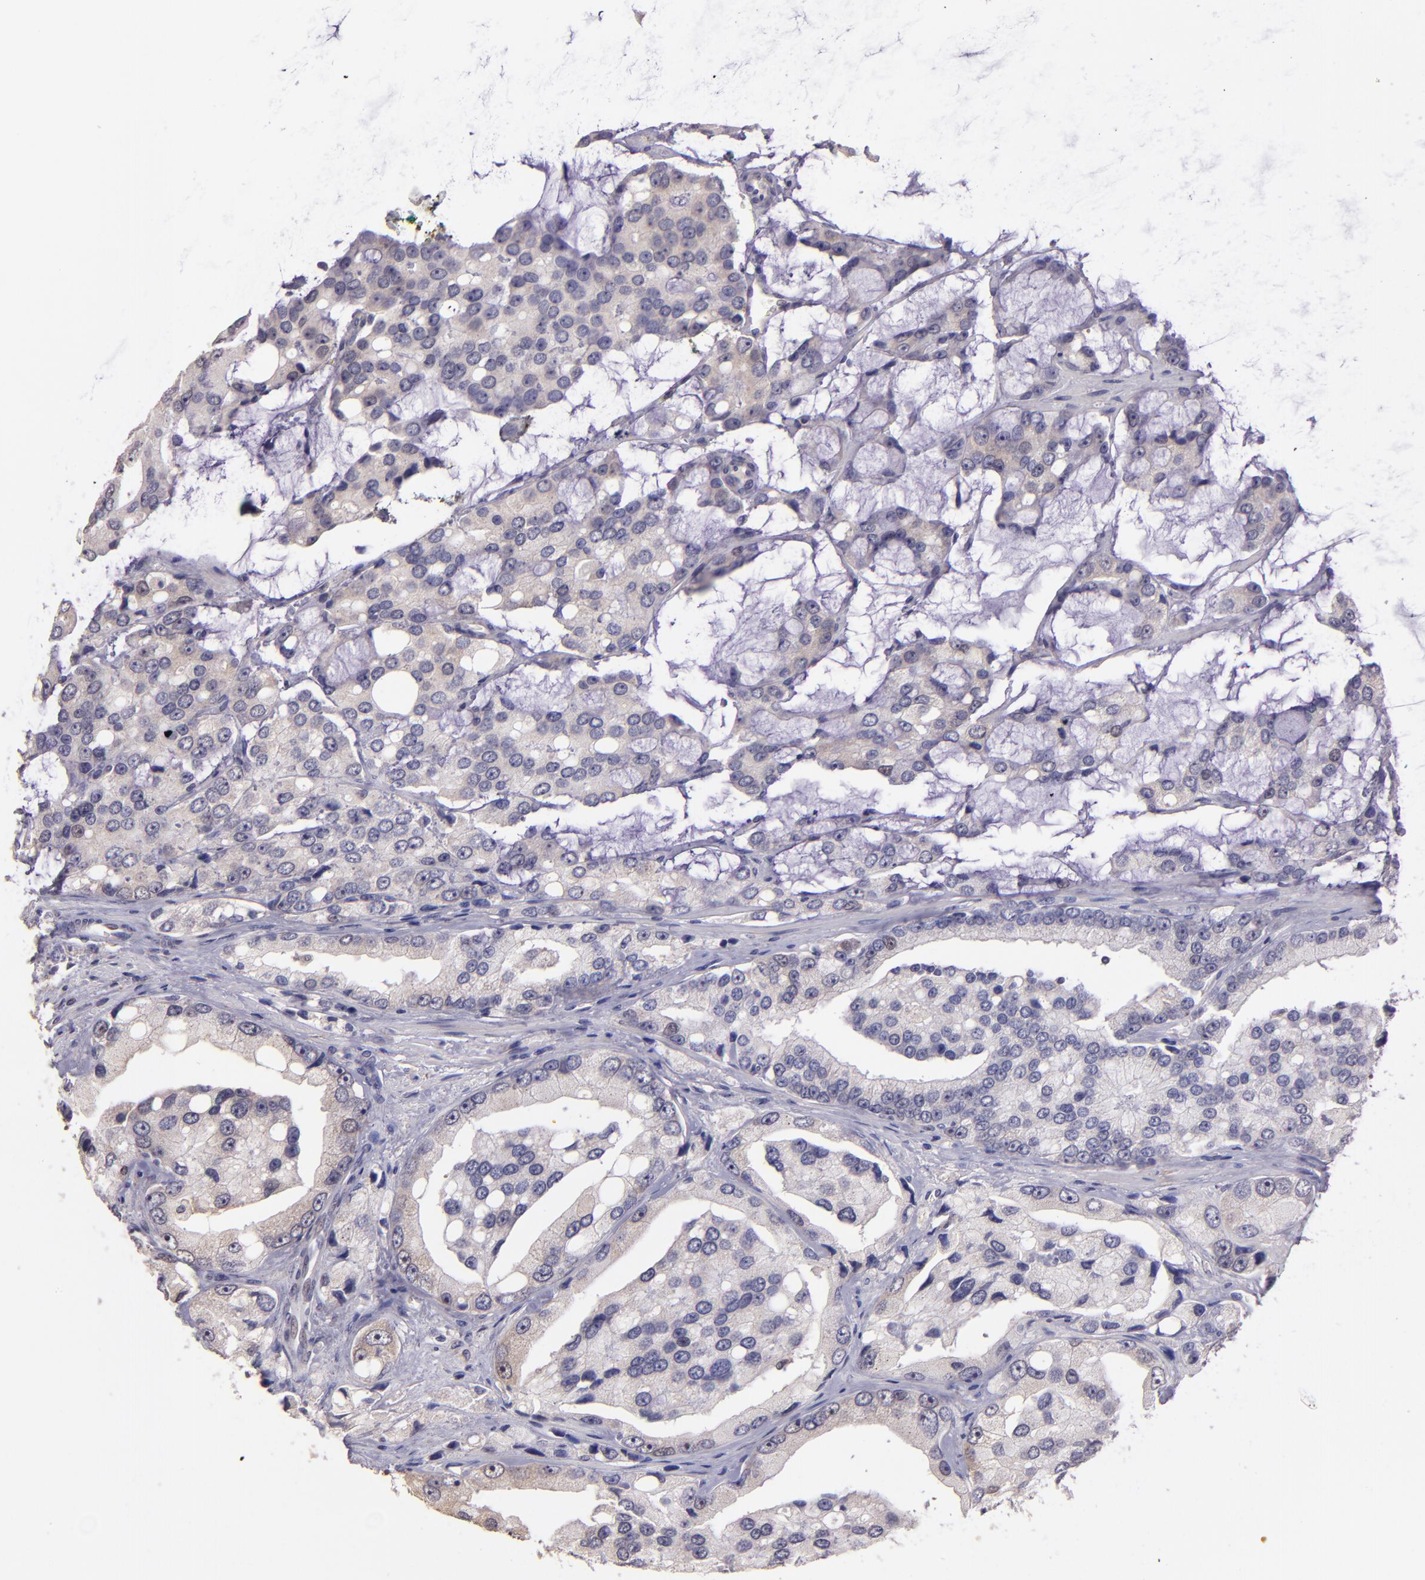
{"staining": {"intensity": "negative", "quantity": "none", "location": "none"}, "tissue": "prostate cancer", "cell_type": "Tumor cells", "image_type": "cancer", "snomed": [{"axis": "morphology", "description": "Adenocarcinoma, High grade"}, {"axis": "topography", "description": "Prostate"}], "caption": "Immunohistochemistry (IHC) of prostate adenocarcinoma (high-grade) exhibits no expression in tumor cells.", "gene": "PAPPA", "patient": {"sex": "male", "age": 67}}